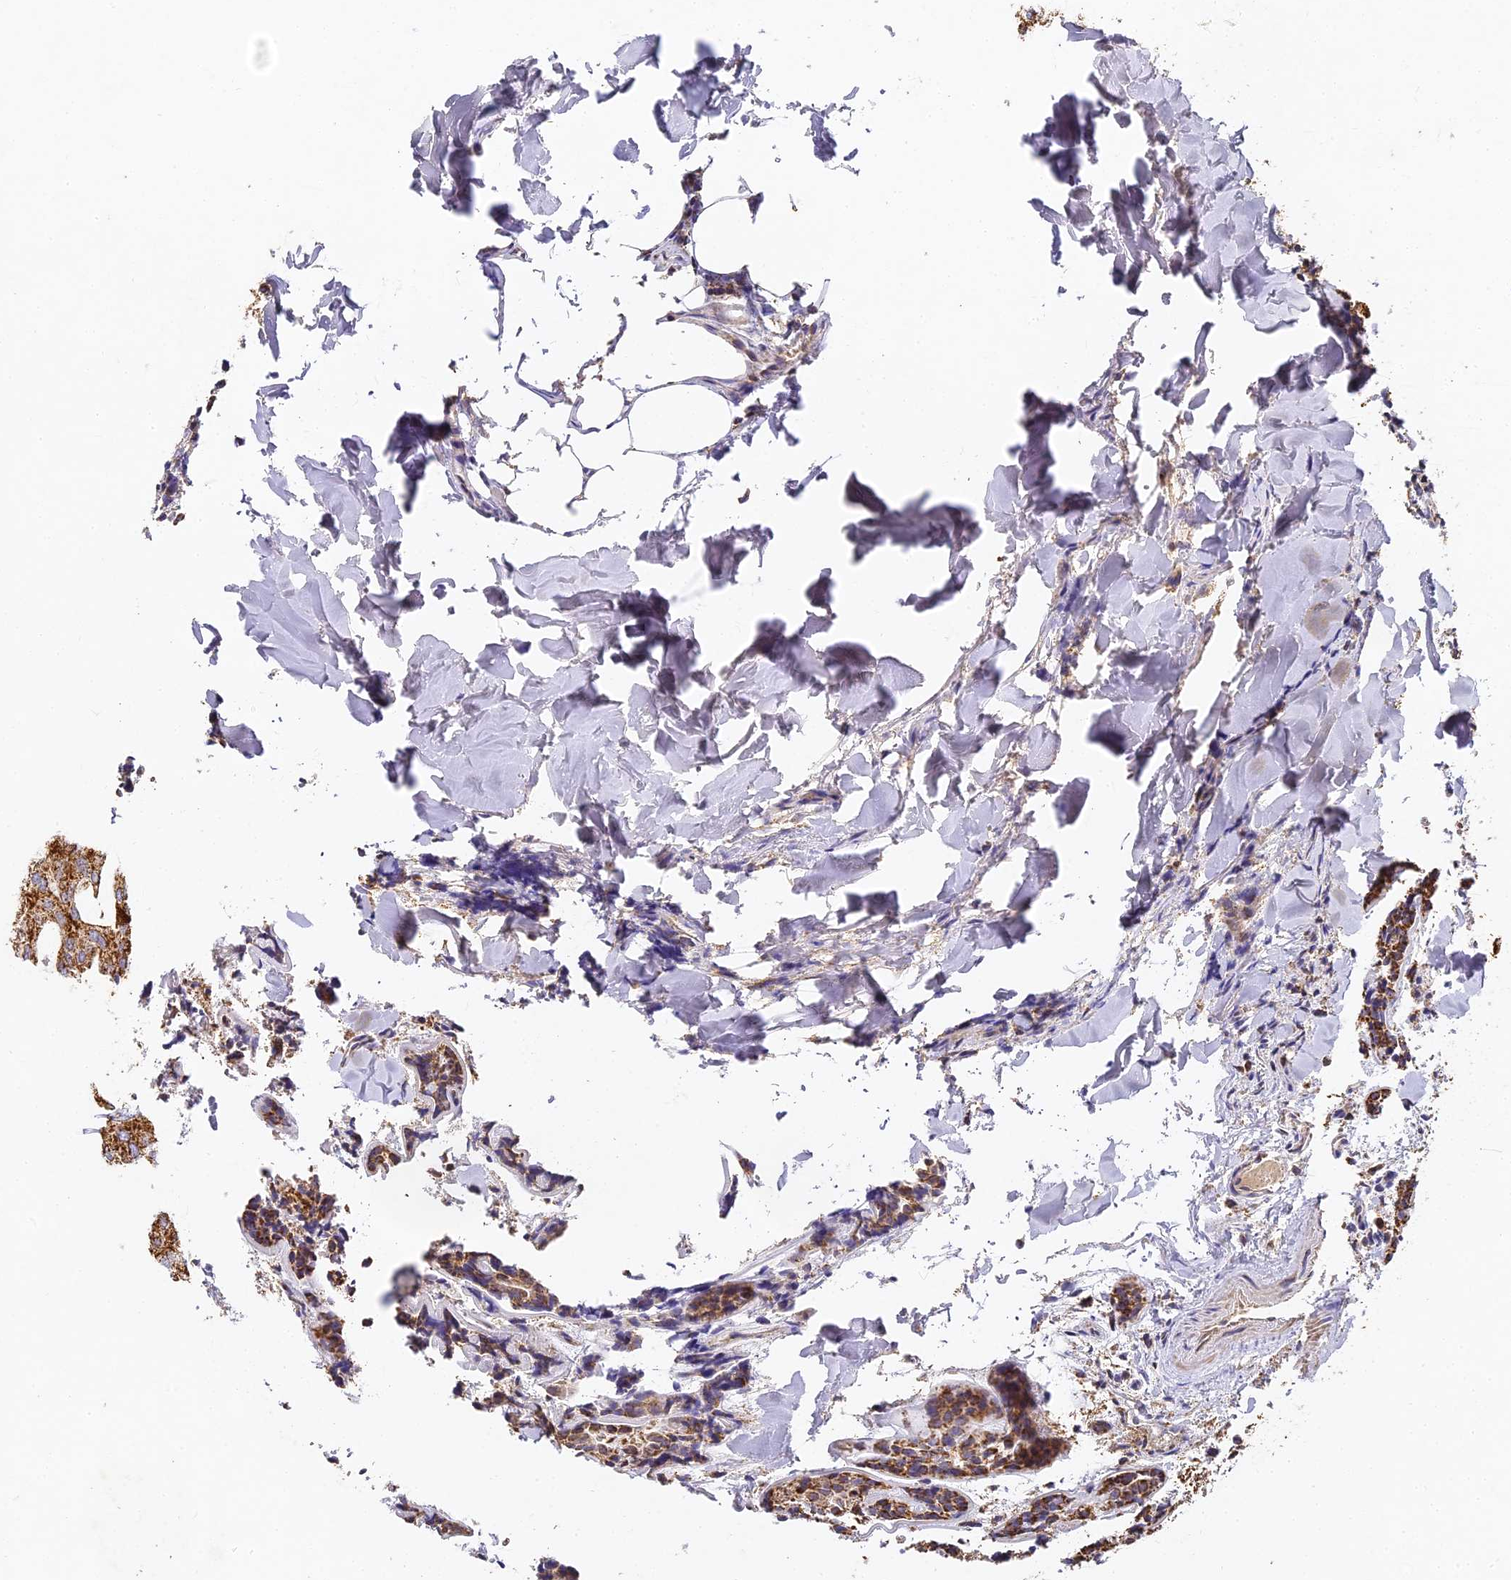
{"staining": {"intensity": "moderate", "quantity": ">75%", "location": "cytoplasmic/membranous"}, "tissue": "head and neck cancer", "cell_type": "Tumor cells", "image_type": "cancer", "snomed": [{"axis": "morphology", "description": "Adenocarcinoma, NOS"}, {"axis": "topography", "description": "Salivary gland"}, {"axis": "topography", "description": "Head-Neck"}], "caption": "DAB immunohistochemical staining of human head and neck cancer shows moderate cytoplasmic/membranous protein positivity in approximately >75% of tumor cells. Immunohistochemistry (ihc) stains the protein of interest in brown and the nuclei are stained blue.", "gene": "DONSON", "patient": {"sex": "female", "age": 63}}